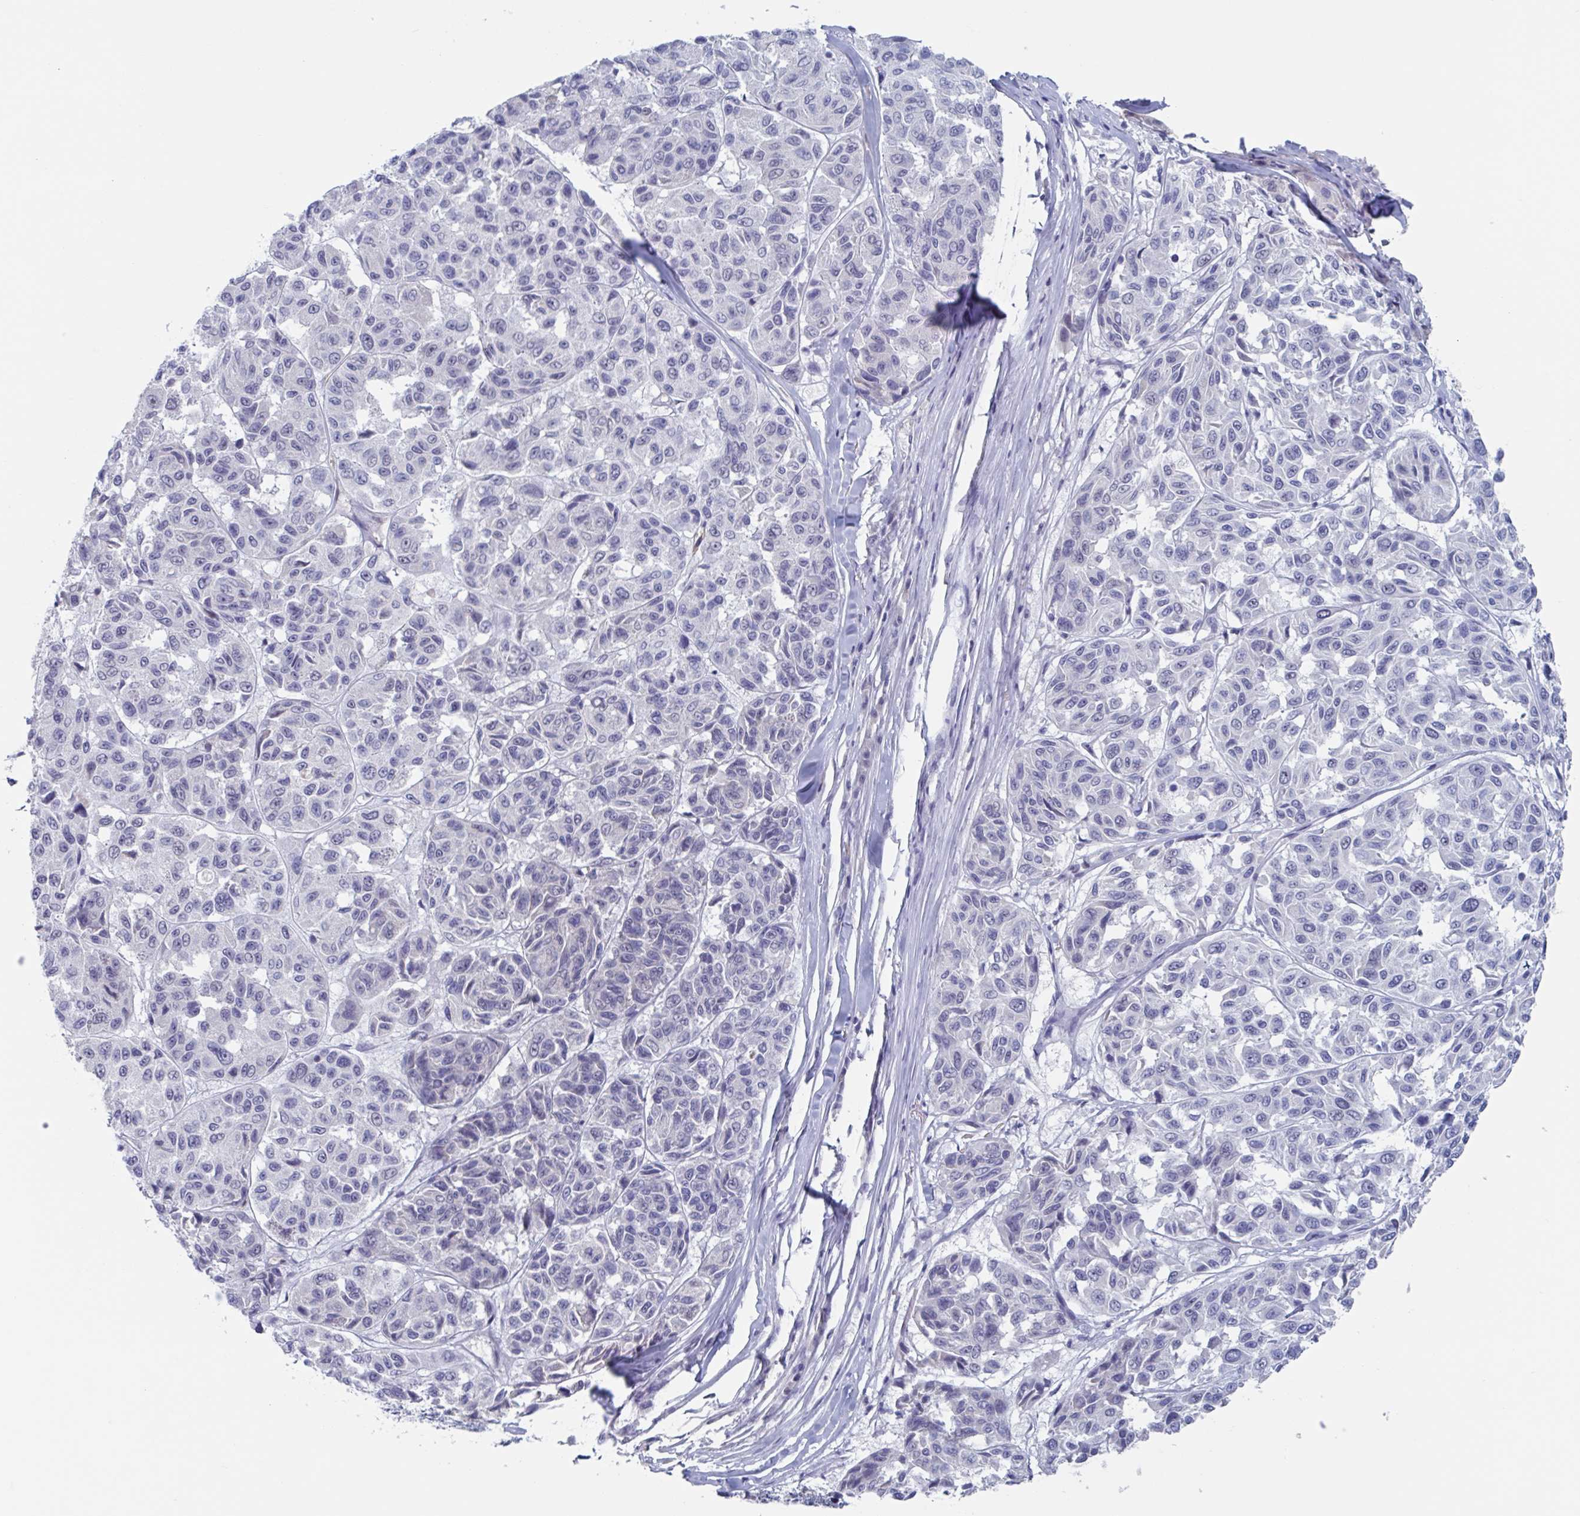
{"staining": {"intensity": "negative", "quantity": "none", "location": "none"}, "tissue": "melanoma", "cell_type": "Tumor cells", "image_type": "cancer", "snomed": [{"axis": "morphology", "description": "Malignant melanoma, NOS"}, {"axis": "topography", "description": "Skin"}], "caption": "A high-resolution photomicrograph shows immunohistochemistry (IHC) staining of melanoma, which demonstrates no significant expression in tumor cells.", "gene": "KDM4D", "patient": {"sex": "female", "age": 66}}